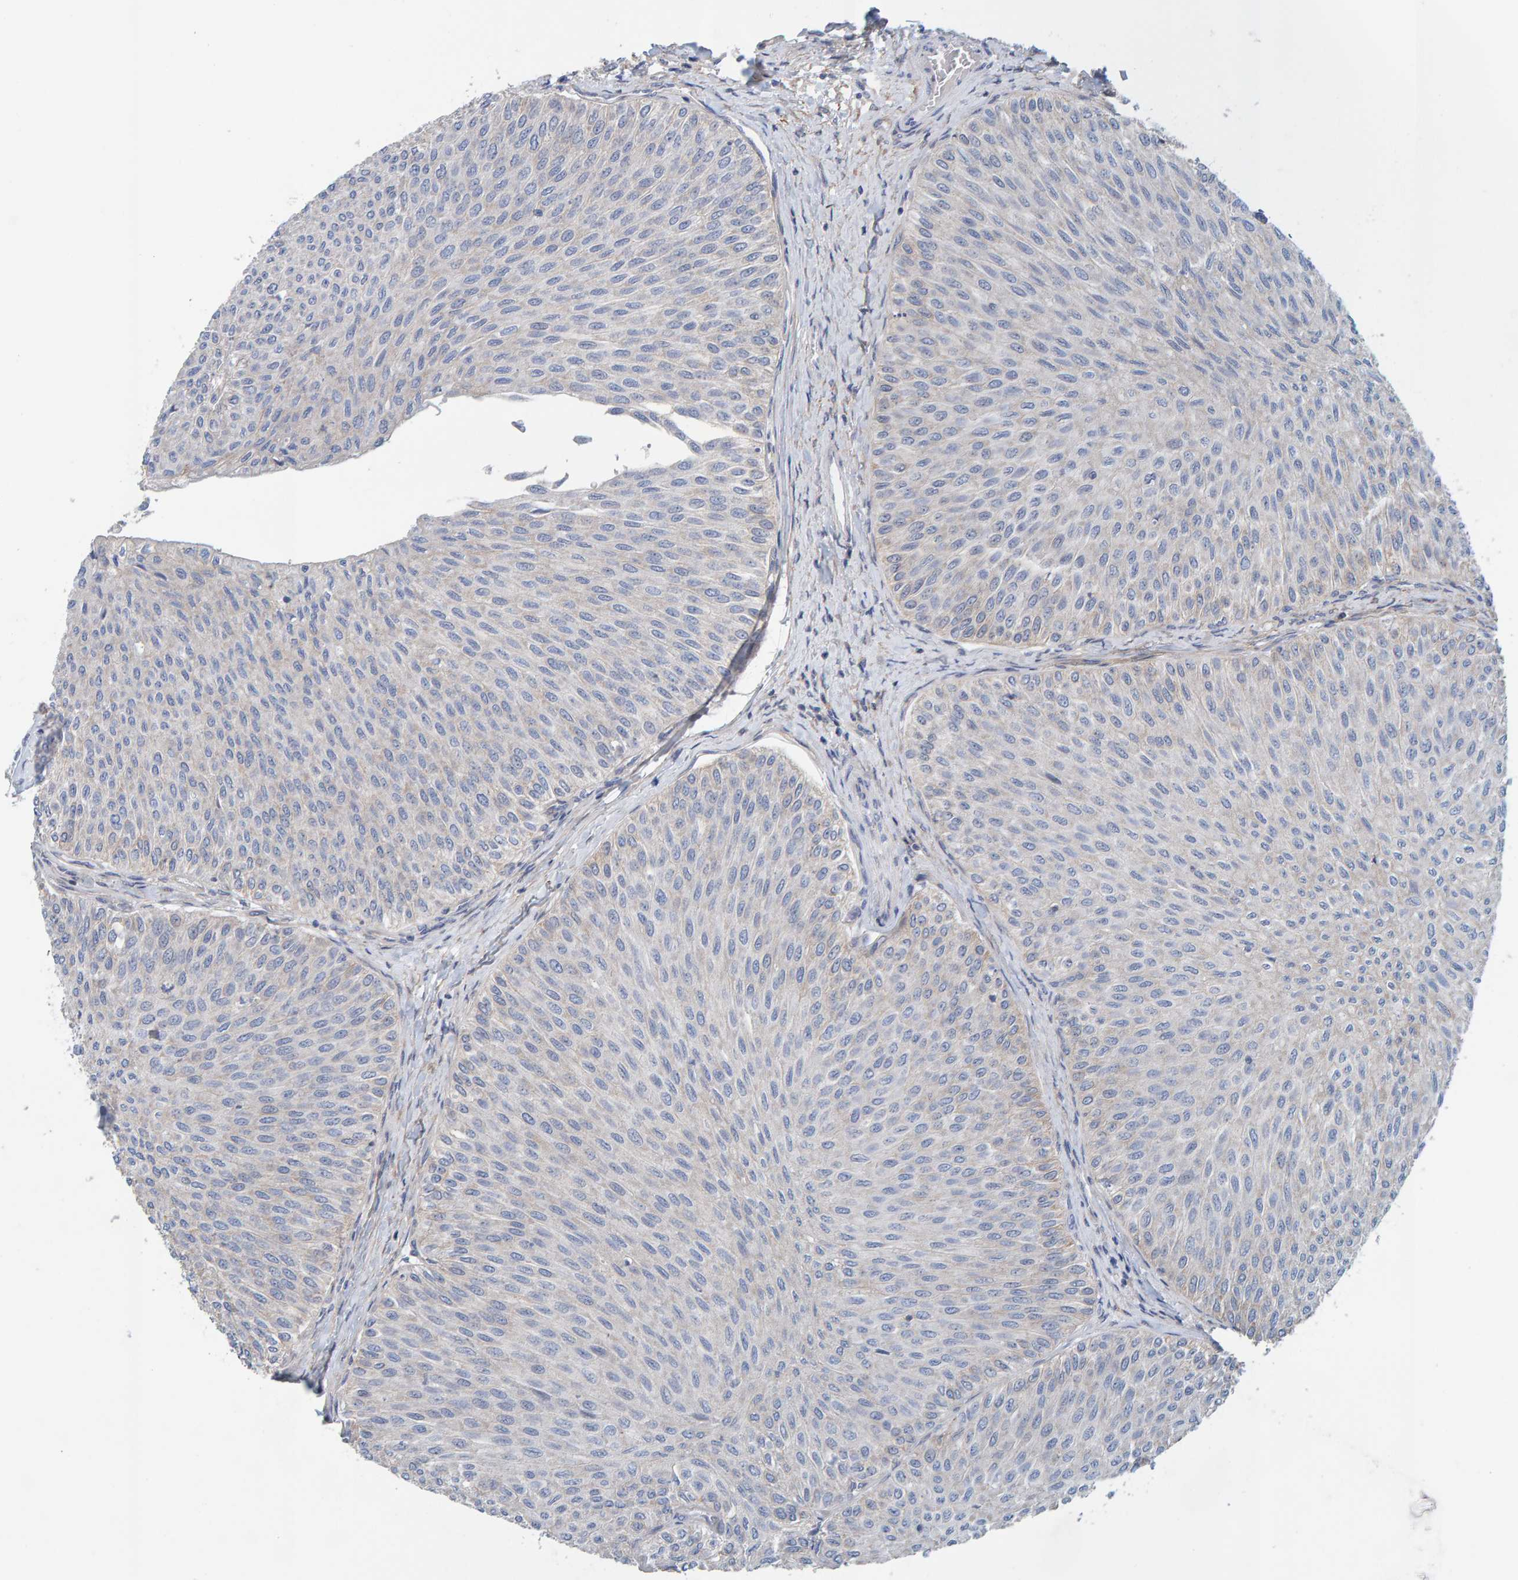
{"staining": {"intensity": "moderate", "quantity": "25%-75%", "location": "cytoplasmic/membranous"}, "tissue": "urothelial cancer", "cell_type": "Tumor cells", "image_type": "cancer", "snomed": [{"axis": "morphology", "description": "Urothelial carcinoma, Low grade"}, {"axis": "topography", "description": "Urinary bladder"}], "caption": "Immunohistochemistry (DAB (3,3'-diaminobenzidine)) staining of human urothelial cancer shows moderate cytoplasmic/membranous protein positivity in approximately 25%-75% of tumor cells.", "gene": "RGP1", "patient": {"sex": "male", "age": 78}}